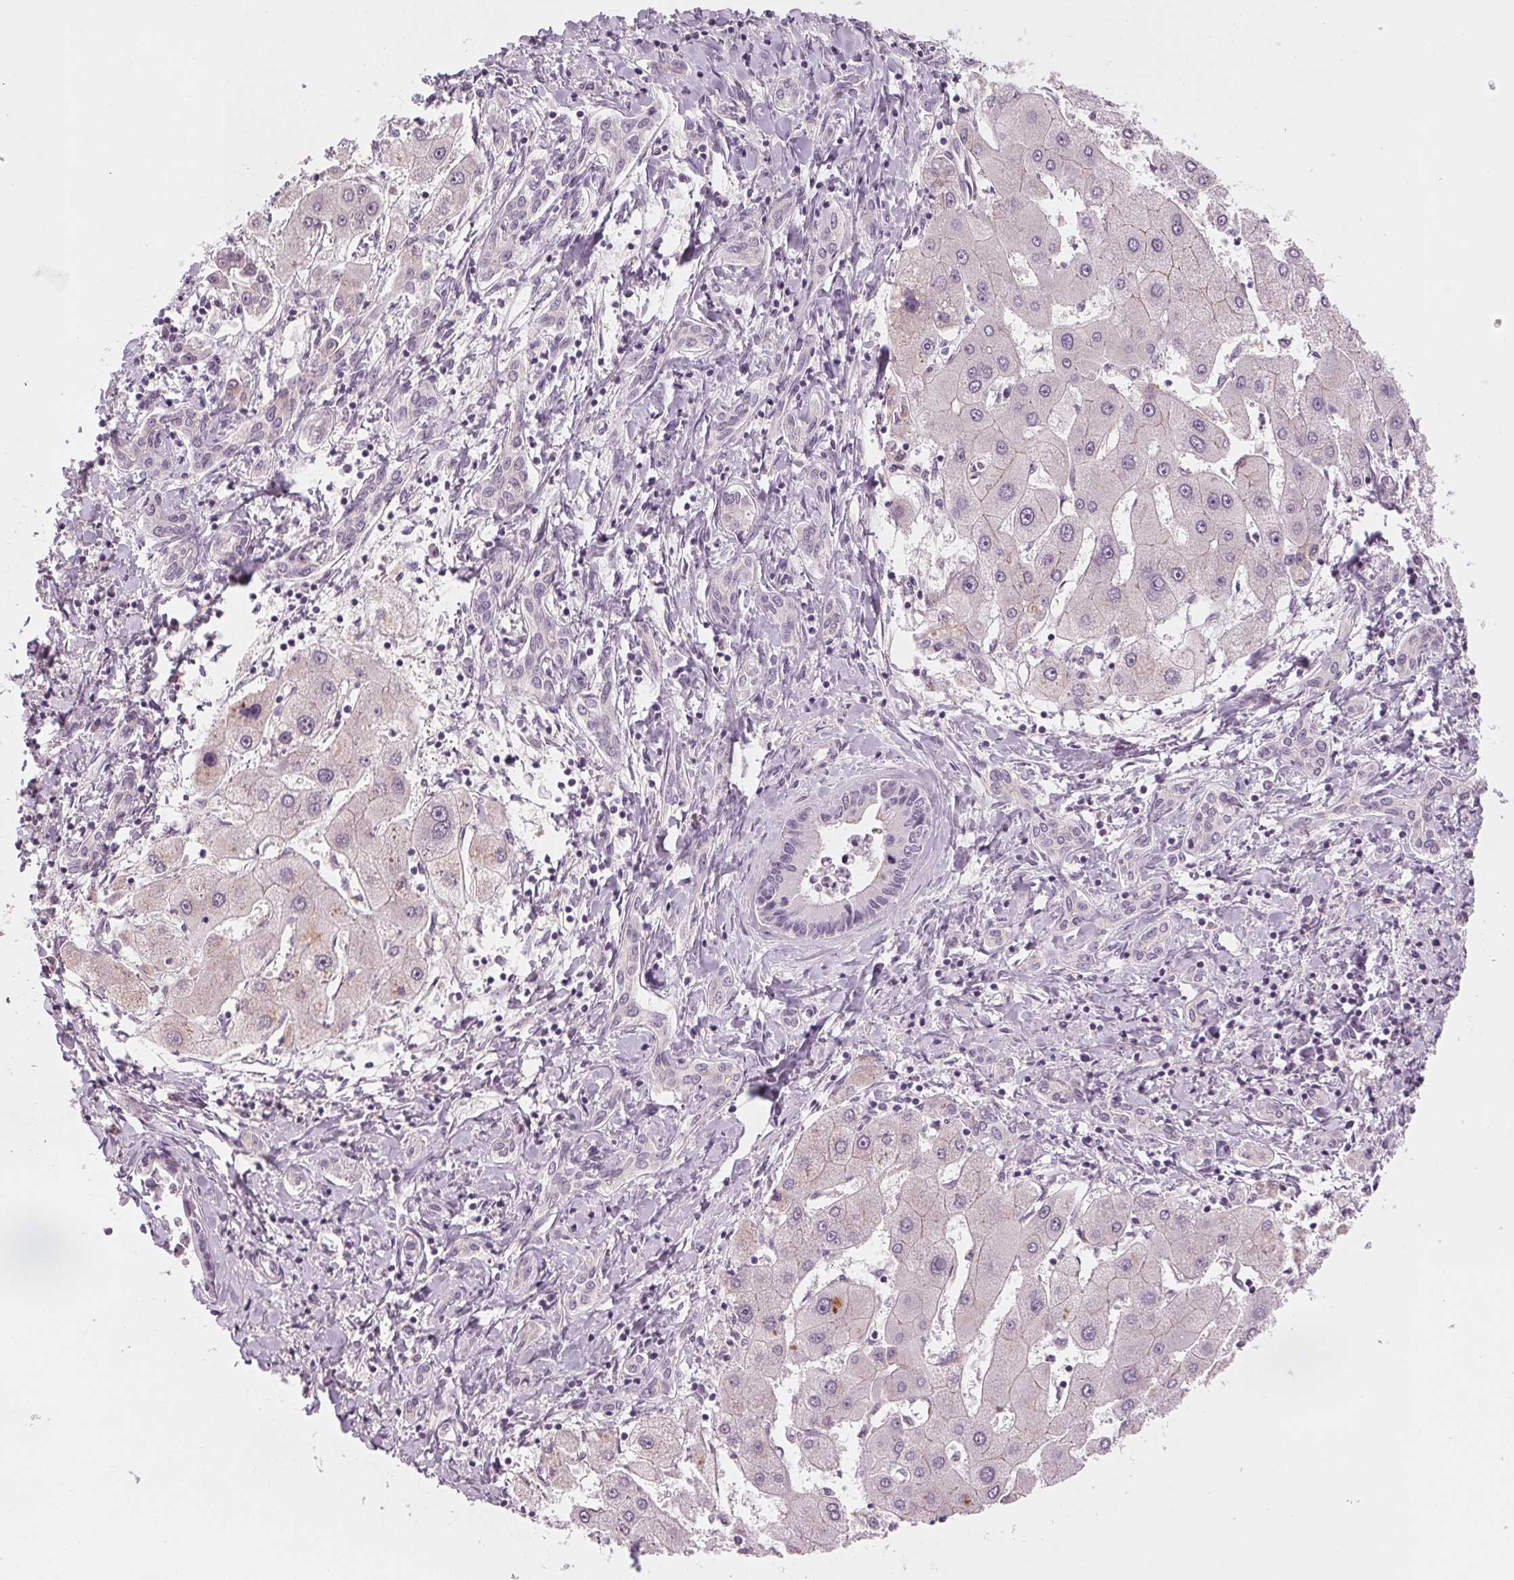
{"staining": {"intensity": "negative", "quantity": "none", "location": "none"}, "tissue": "liver cancer", "cell_type": "Tumor cells", "image_type": "cancer", "snomed": [{"axis": "morphology", "description": "Cholangiocarcinoma"}, {"axis": "topography", "description": "Liver"}], "caption": "Immunohistochemistry (IHC) photomicrograph of human liver cancer stained for a protein (brown), which displays no staining in tumor cells.", "gene": "HSF5", "patient": {"sex": "male", "age": 66}}